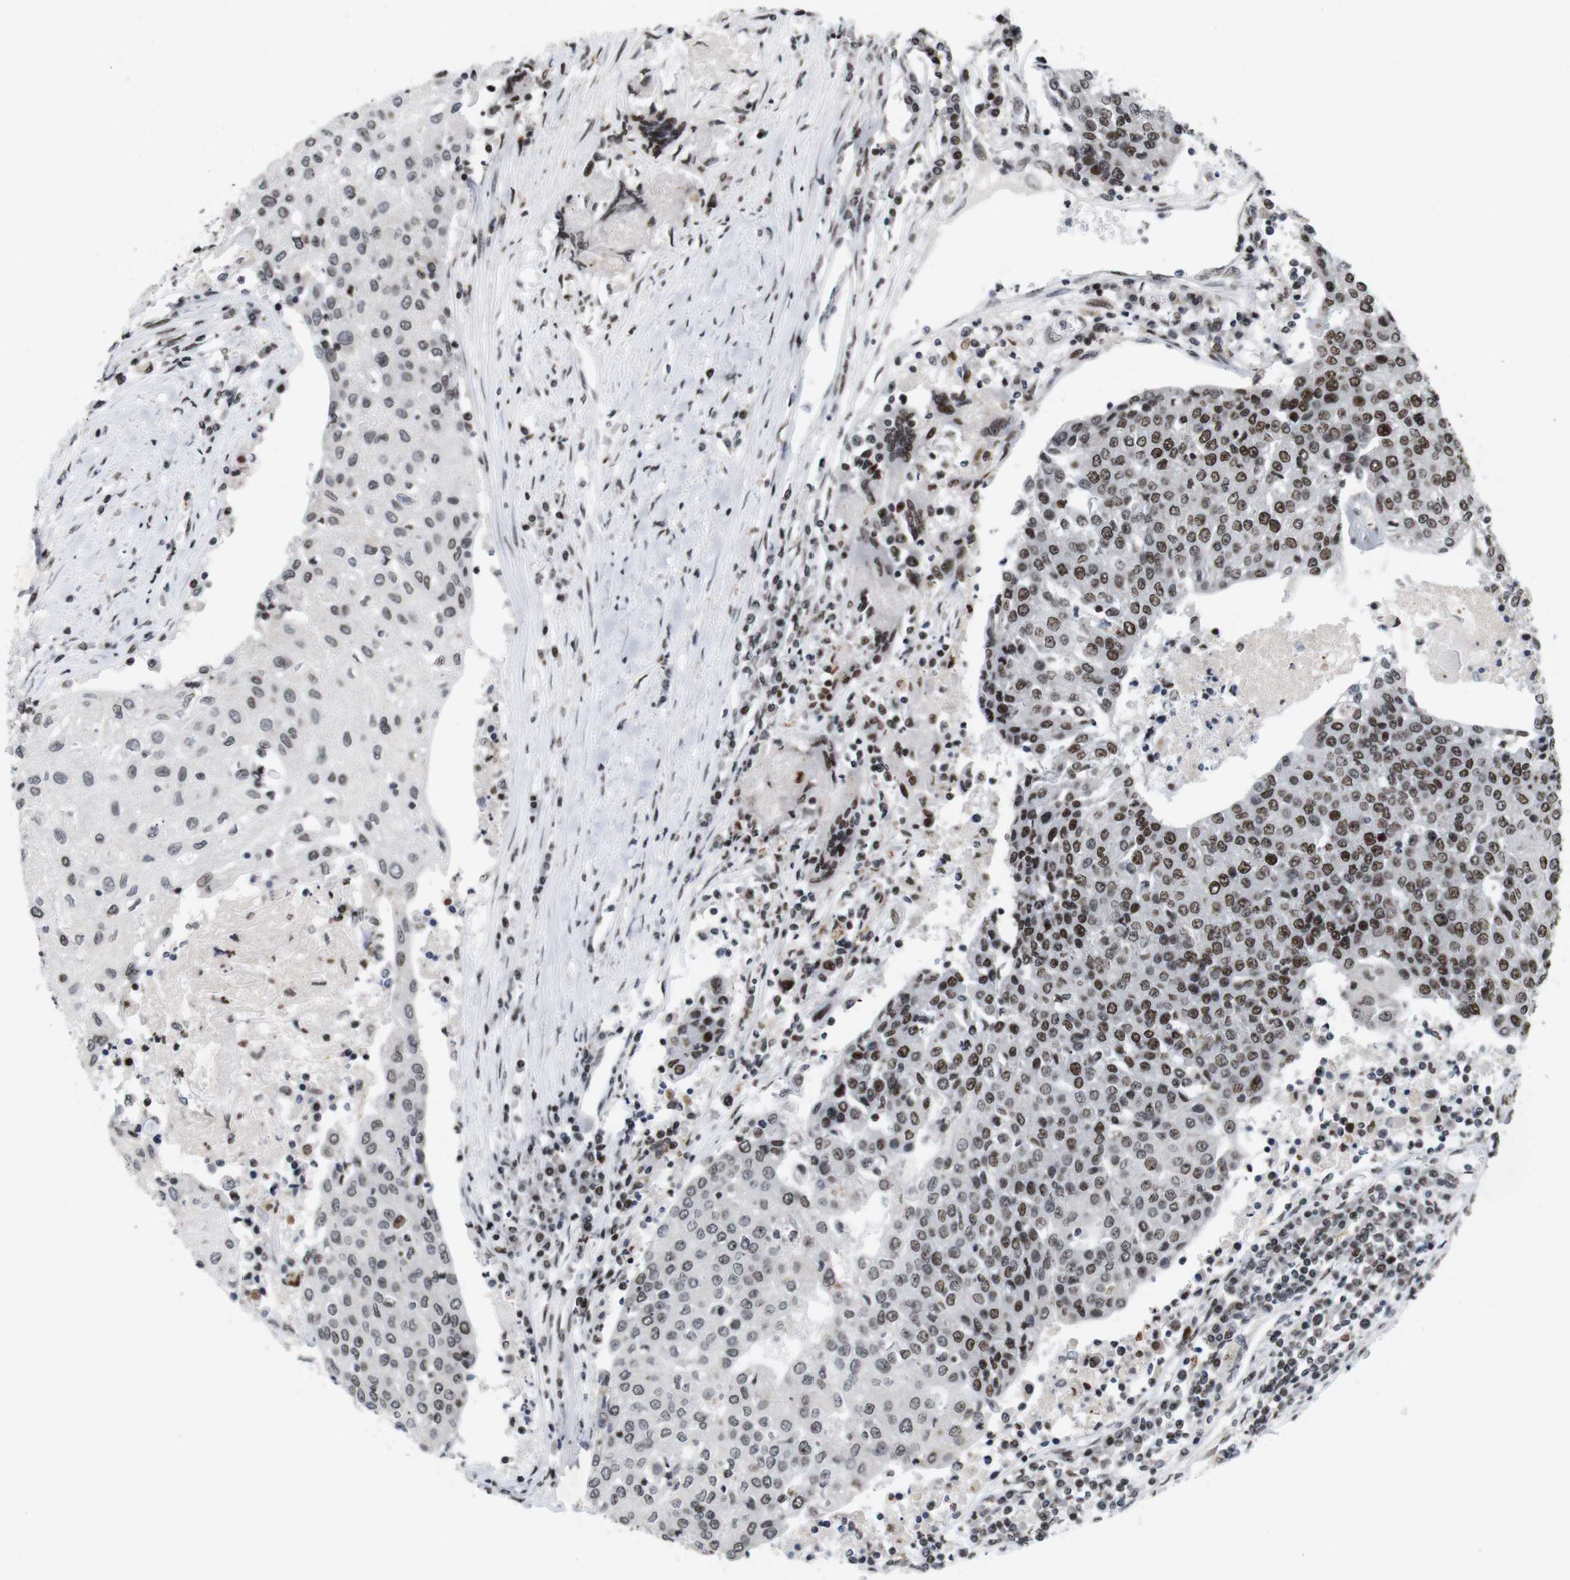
{"staining": {"intensity": "moderate", "quantity": ">75%", "location": "nuclear"}, "tissue": "urothelial cancer", "cell_type": "Tumor cells", "image_type": "cancer", "snomed": [{"axis": "morphology", "description": "Urothelial carcinoma, High grade"}, {"axis": "topography", "description": "Urinary bladder"}], "caption": "Immunohistochemistry photomicrograph of neoplastic tissue: human high-grade urothelial carcinoma stained using IHC demonstrates medium levels of moderate protein expression localized specifically in the nuclear of tumor cells, appearing as a nuclear brown color.", "gene": "MAGEH1", "patient": {"sex": "female", "age": 85}}